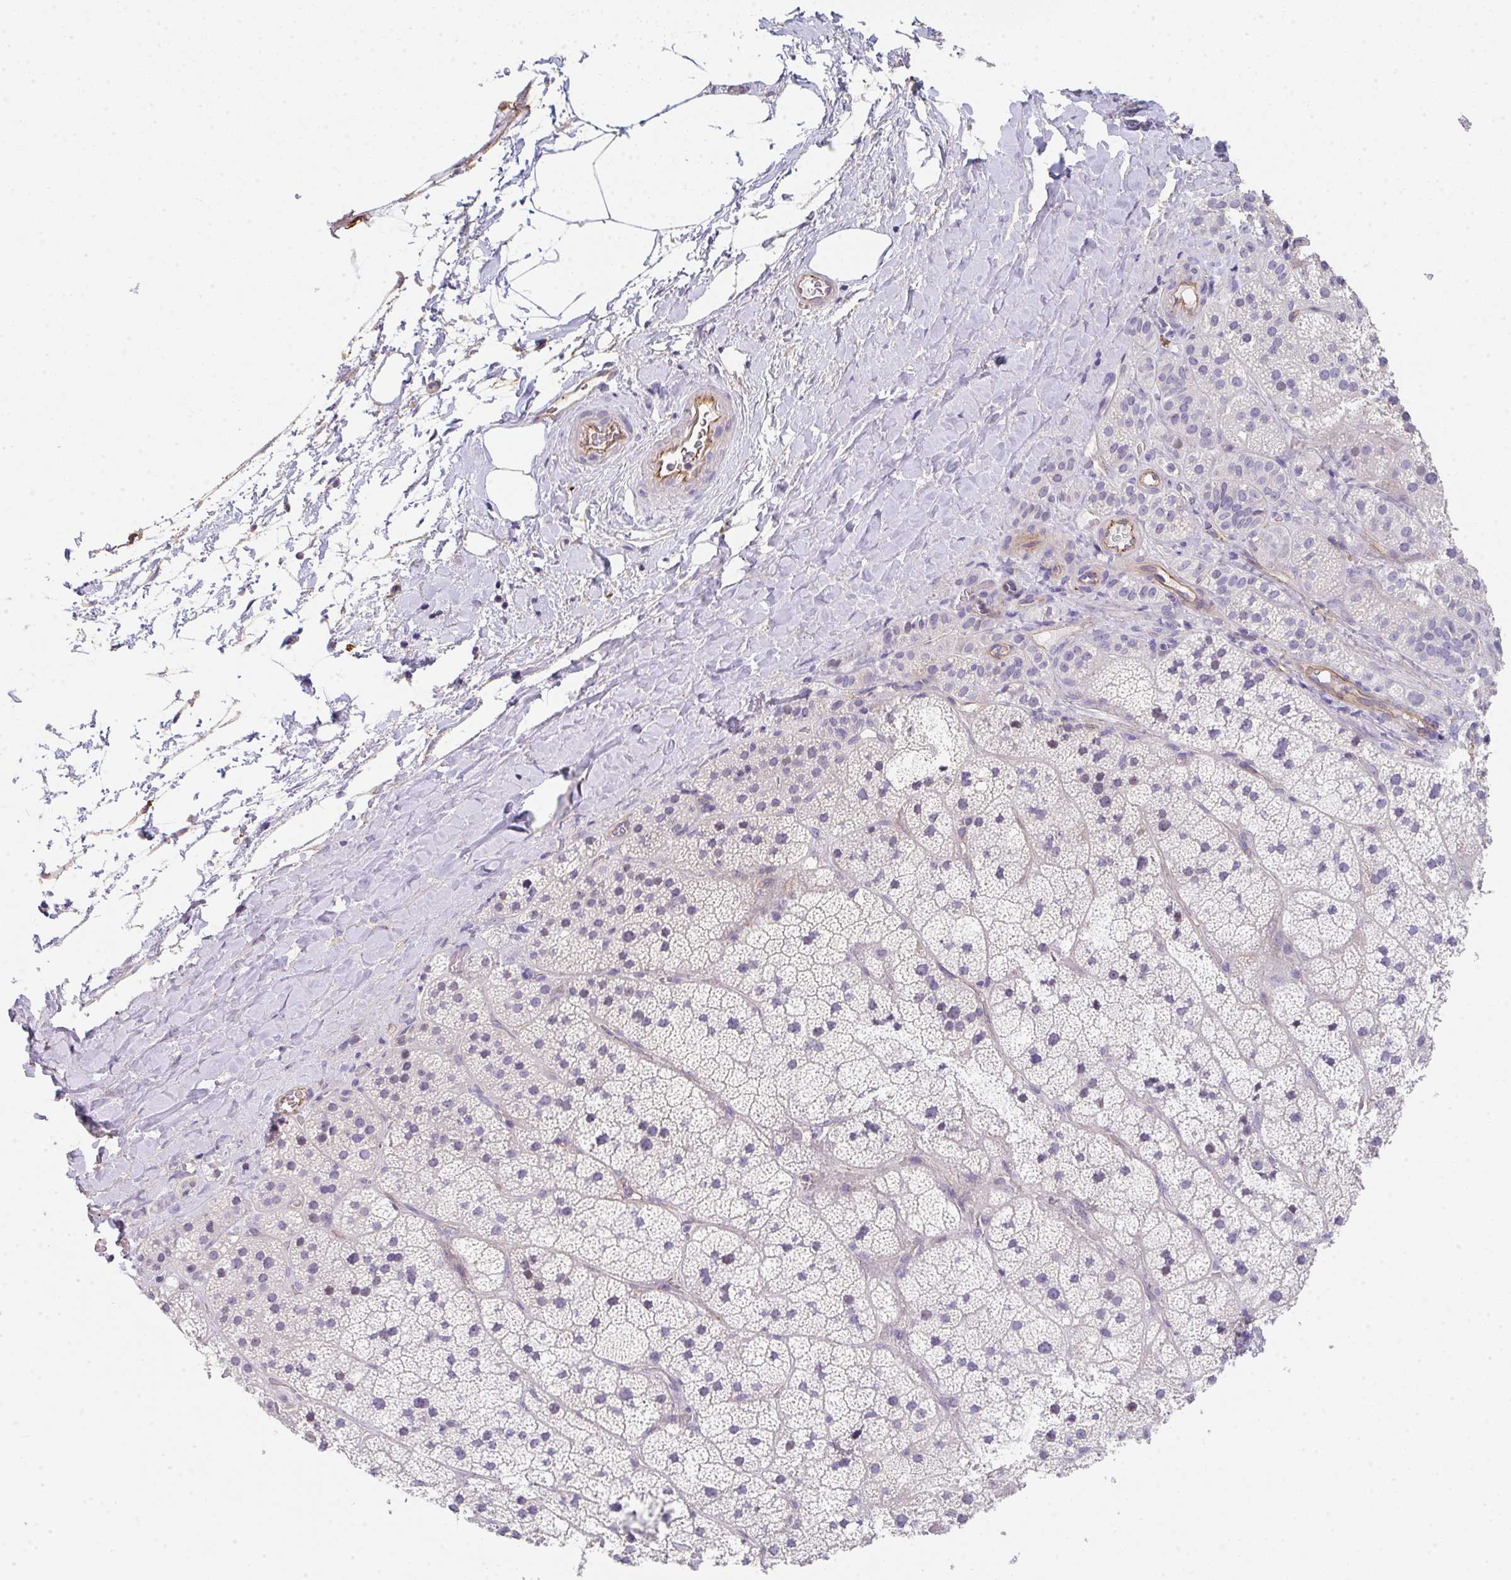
{"staining": {"intensity": "negative", "quantity": "none", "location": "none"}, "tissue": "adrenal gland", "cell_type": "Glandular cells", "image_type": "normal", "snomed": [{"axis": "morphology", "description": "Normal tissue, NOS"}, {"axis": "topography", "description": "Adrenal gland"}], "caption": "Immunohistochemistry (IHC) image of unremarkable adrenal gland stained for a protein (brown), which shows no positivity in glandular cells.", "gene": "DBN1", "patient": {"sex": "male", "age": 57}}